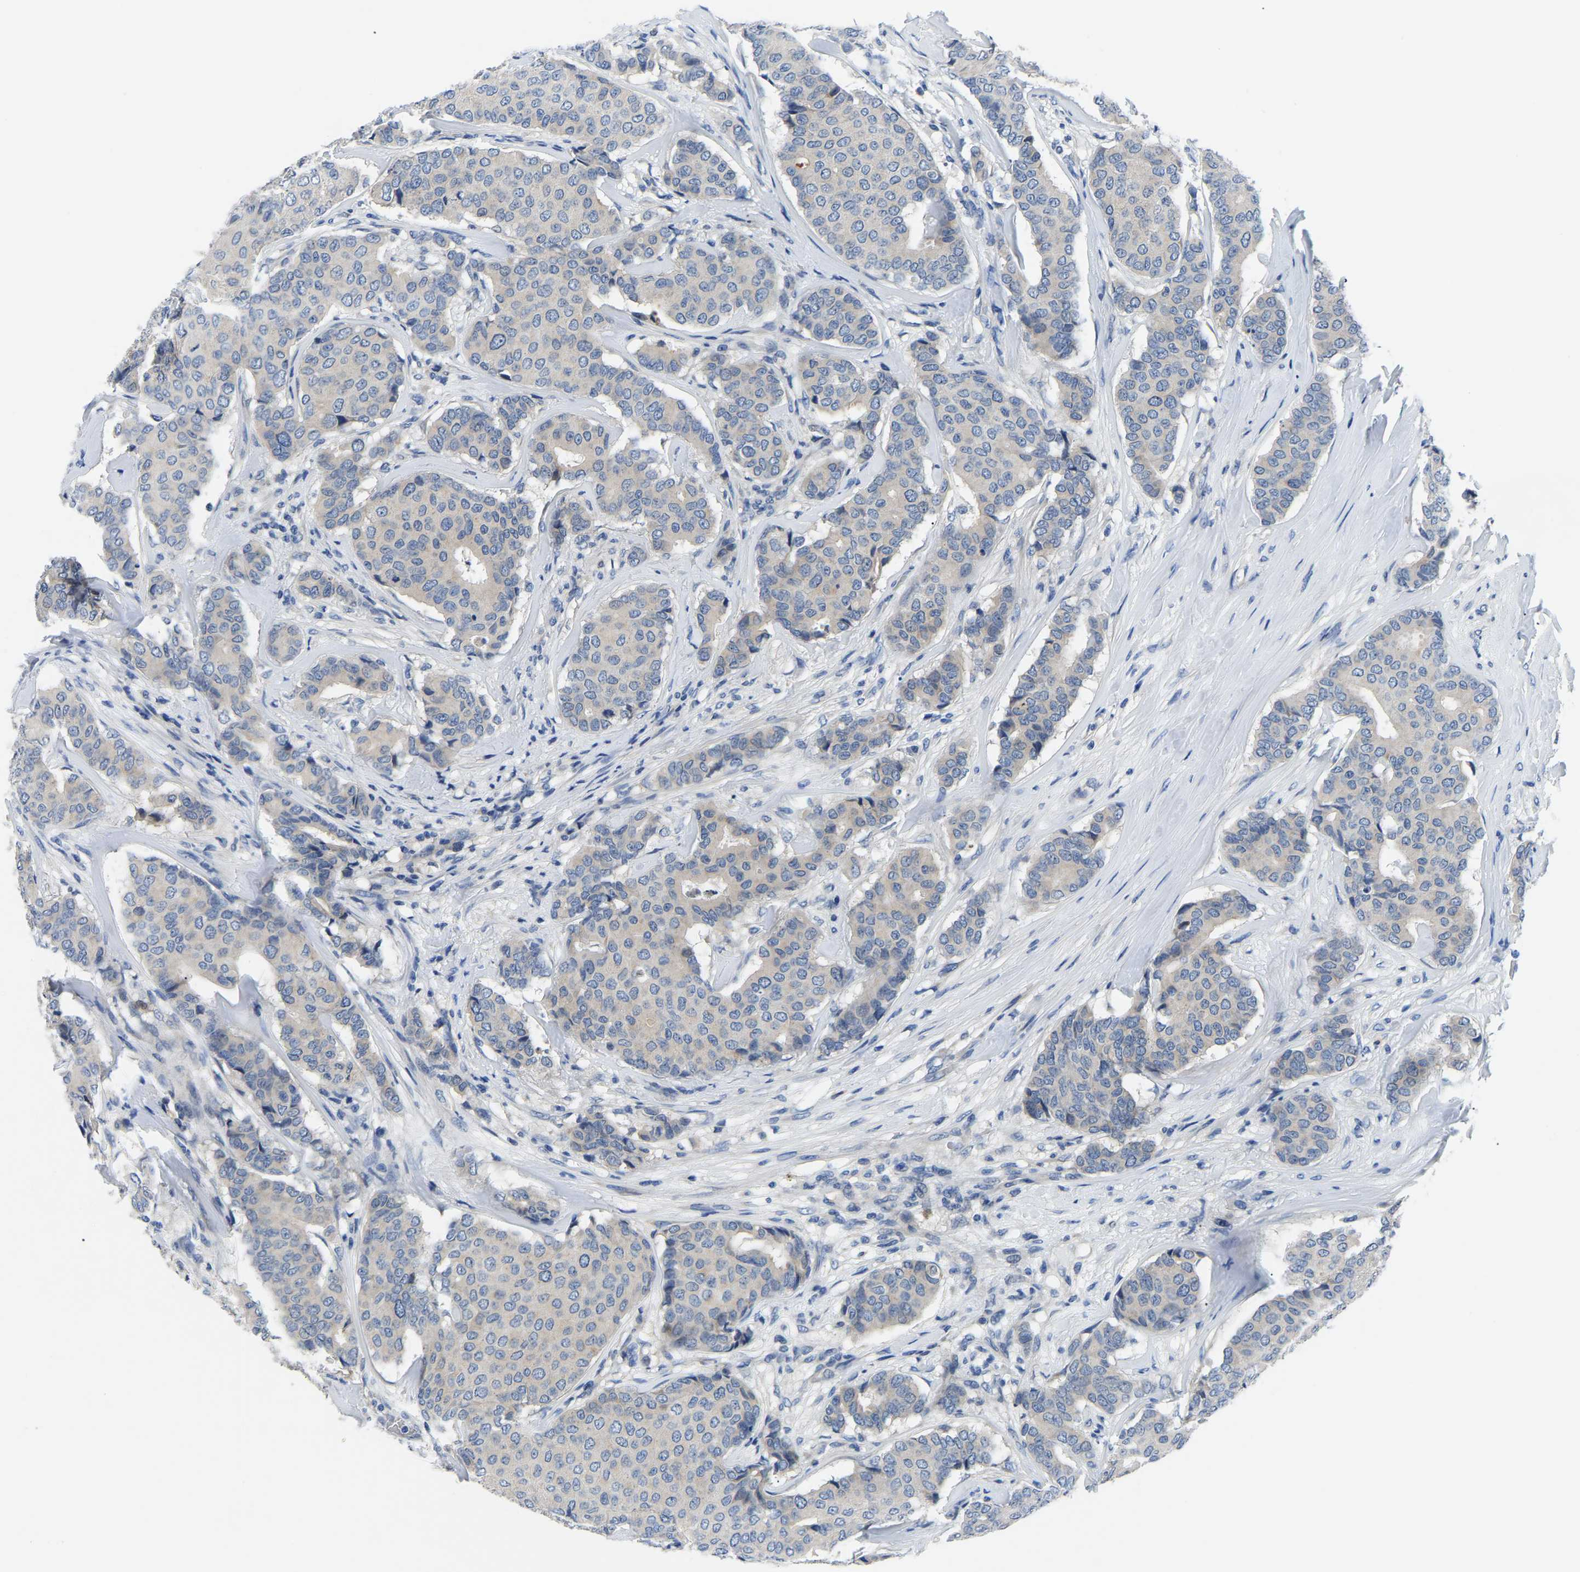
{"staining": {"intensity": "negative", "quantity": "none", "location": "none"}, "tissue": "breast cancer", "cell_type": "Tumor cells", "image_type": "cancer", "snomed": [{"axis": "morphology", "description": "Duct carcinoma"}, {"axis": "topography", "description": "Breast"}], "caption": "DAB immunohistochemical staining of breast intraductal carcinoma shows no significant expression in tumor cells.", "gene": "TOR1B", "patient": {"sex": "female", "age": 75}}